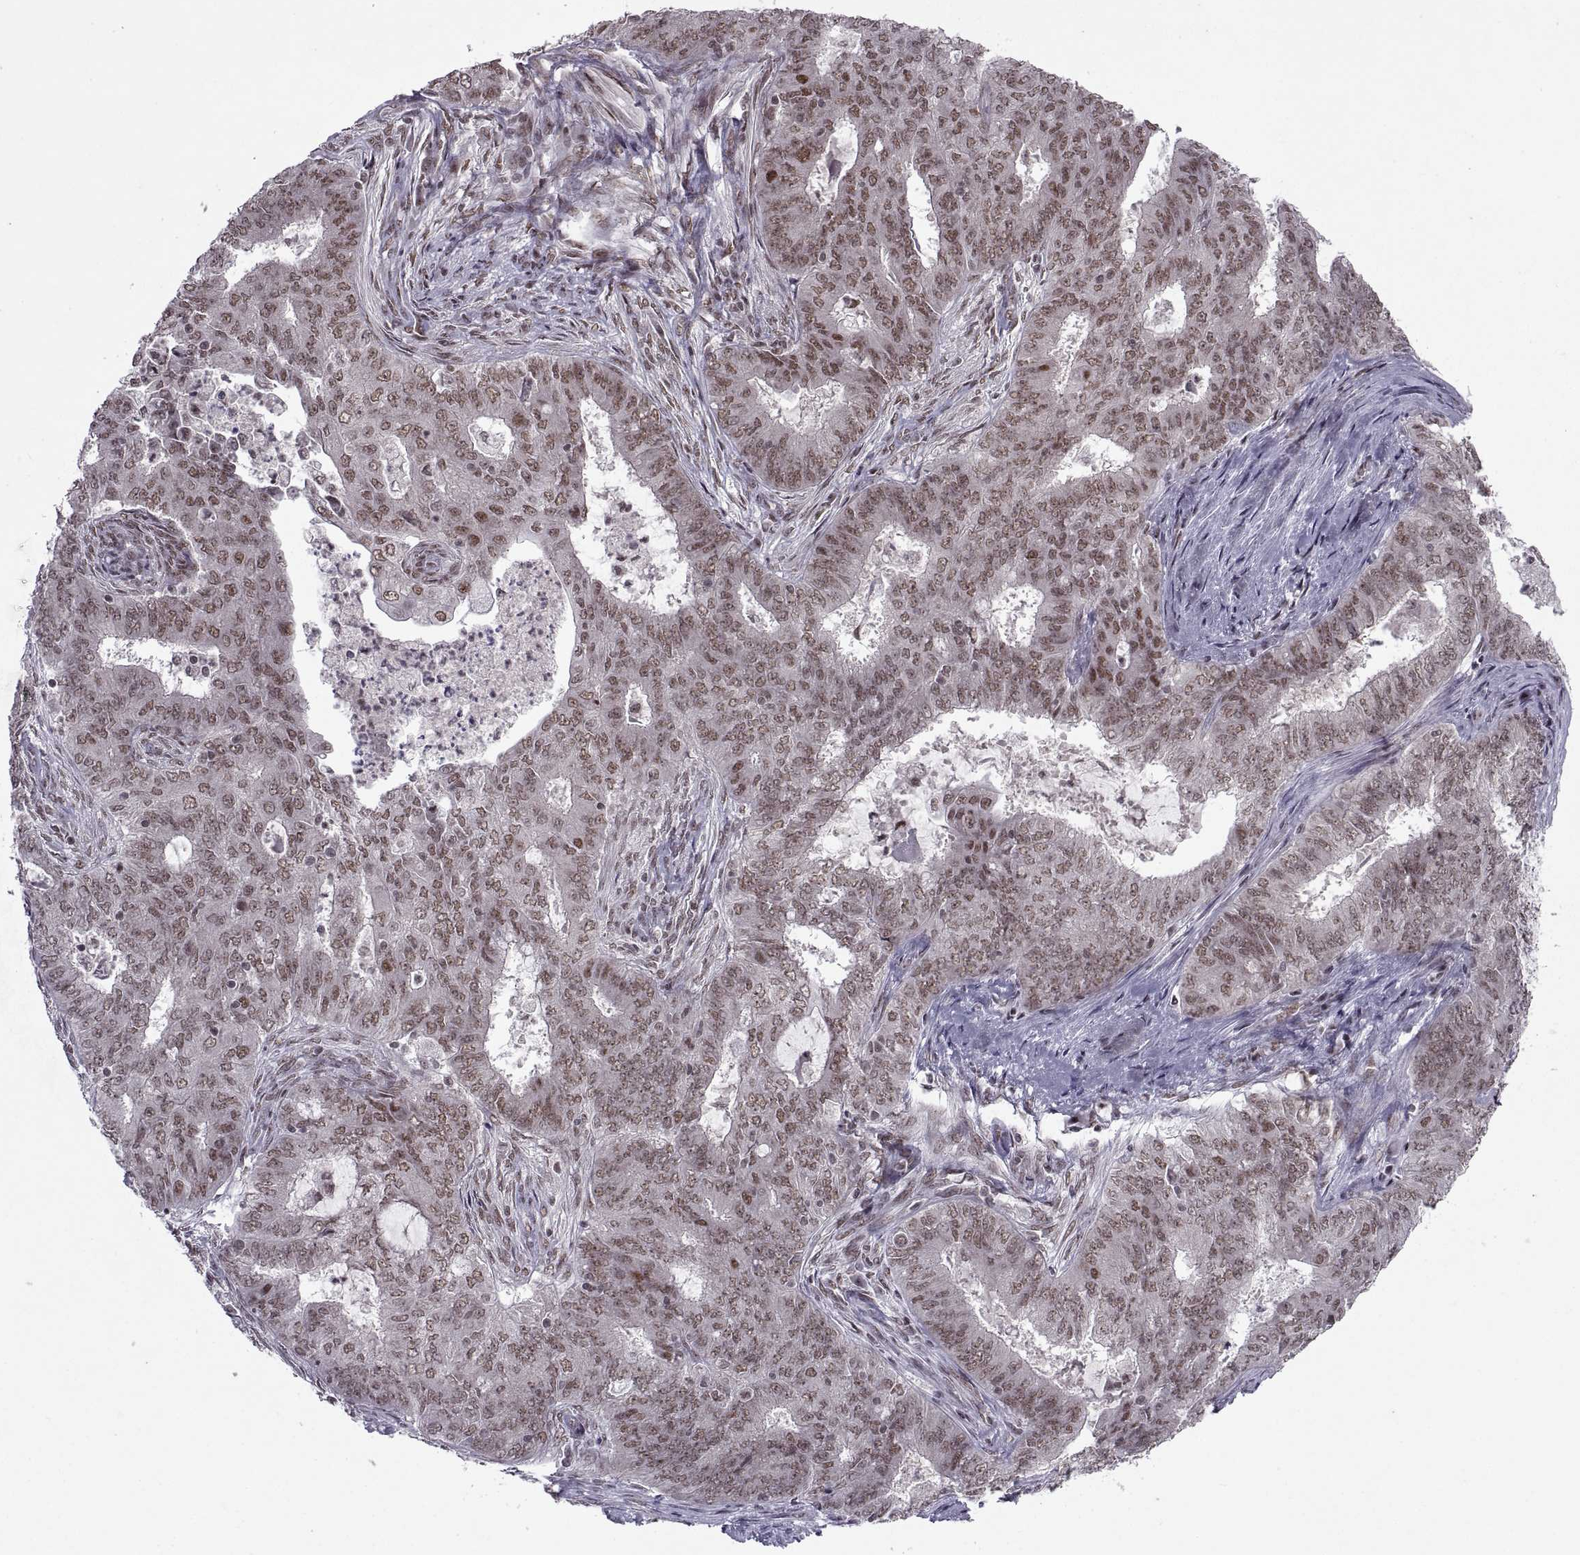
{"staining": {"intensity": "moderate", "quantity": "25%-75%", "location": "nuclear"}, "tissue": "endometrial cancer", "cell_type": "Tumor cells", "image_type": "cancer", "snomed": [{"axis": "morphology", "description": "Adenocarcinoma, NOS"}, {"axis": "topography", "description": "Endometrium"}], "caption": "Tumor cells display medium levels of moderate nuclear staining in approximately 25%-75% of cells in adenocarcinoma (endometrial). Ihc stains the protein in brown and the nuclei are stained blue.", "gene": "MT1E", "patient": {"sex": "female", "age": 62}}